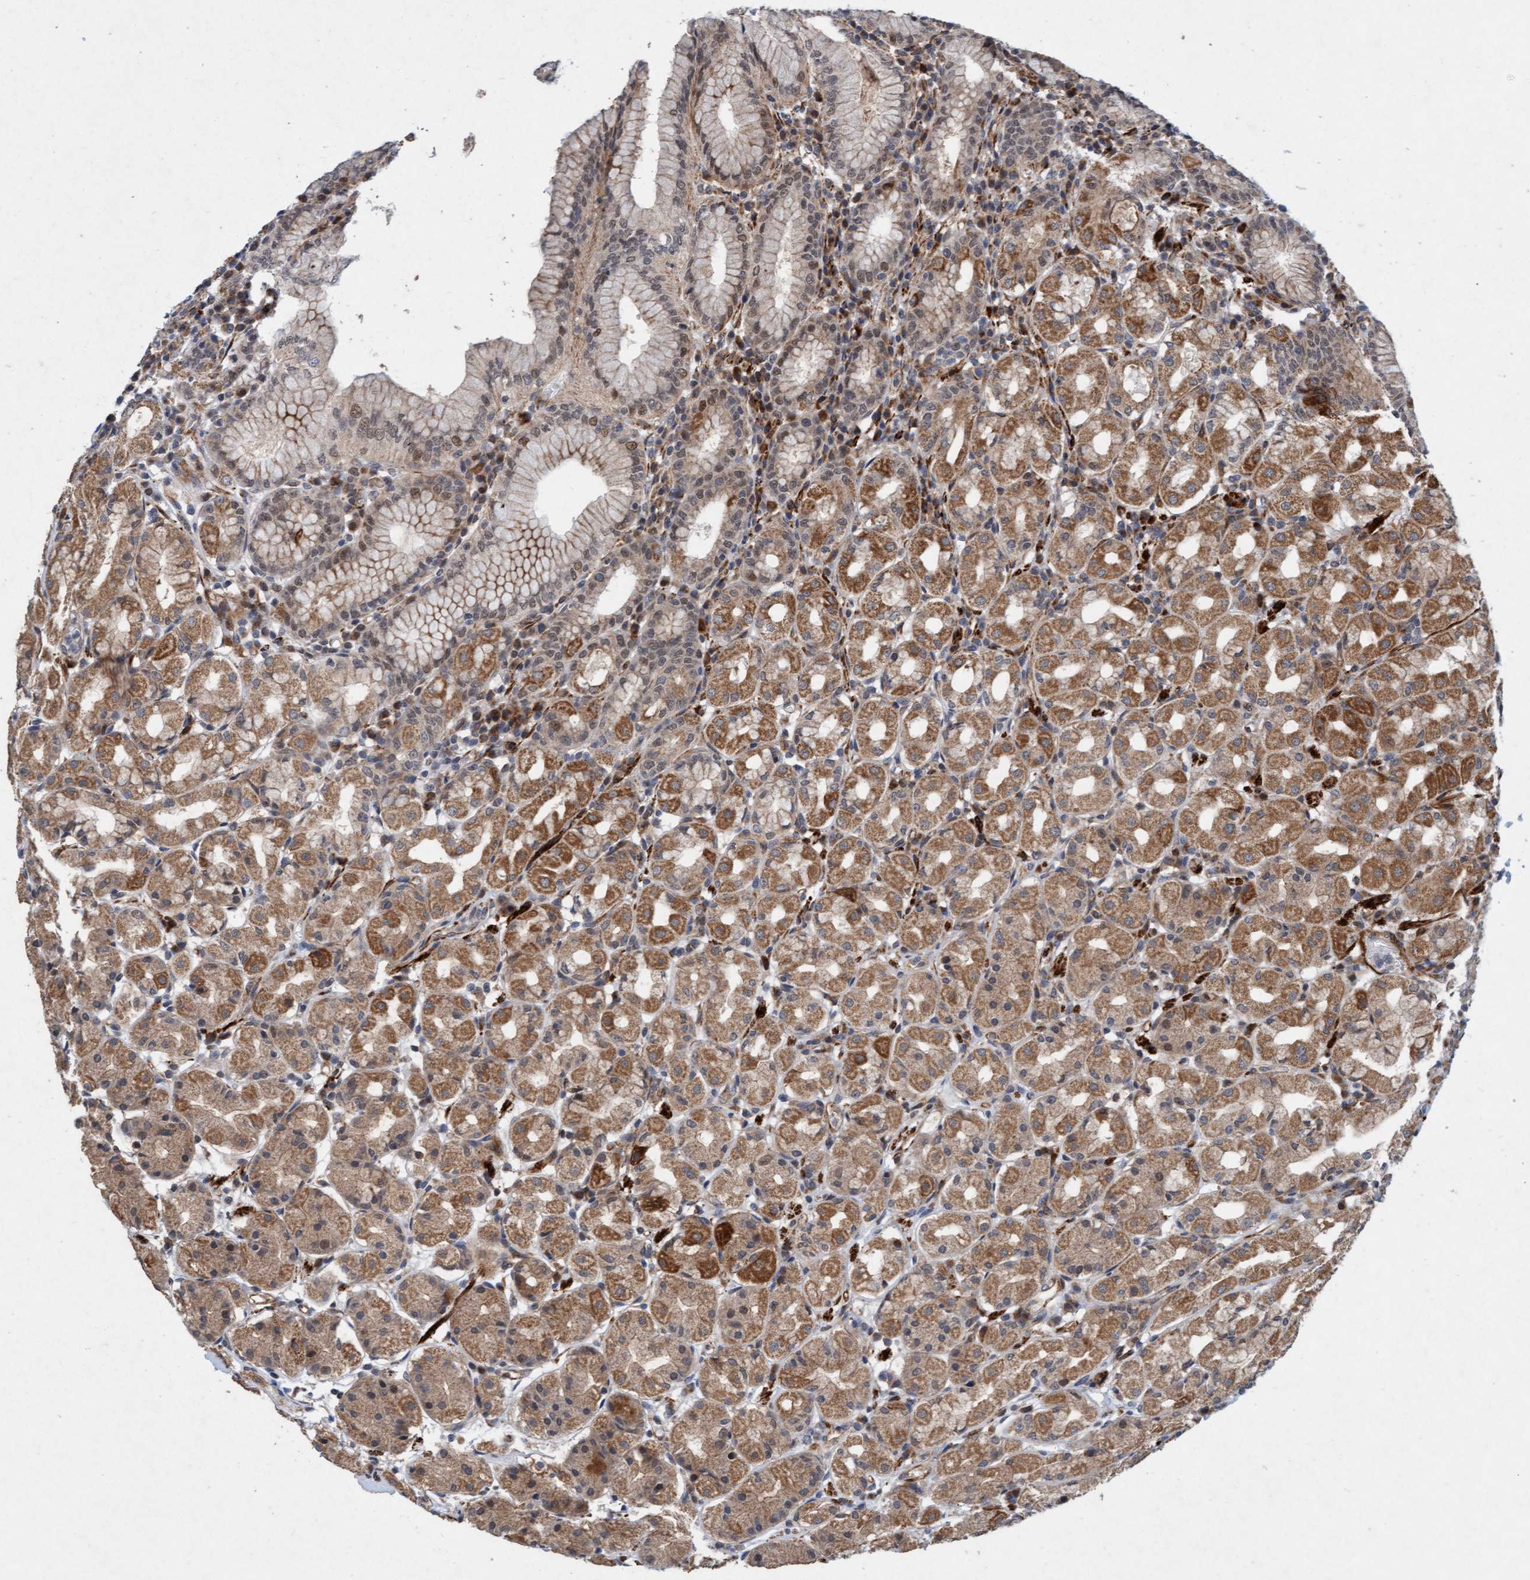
{"staining": {"intensity": "moderate", "quantity": ">75%", "location": "cytoplasmic/membranous,nuclear"}, "tissue": "stomach", "cell_type": "Glandular cells", "image_type": "normal", "snomed": [{"axis": "morphology", "description": "Normal tissue, NOS"}, {"axis": "topography", "description": "Stomach"}, {"axis": "topography", "description": "Stomach, lower"}], "caption": "Brown immunohistochemical staining in unremarkable human stomach demonstrates moderate cytoplasmic/membranous,nuclear staining in approximately >75% of glandular cells.", "gene": "TMEM70", "patient": {"sex": "female", "age": 56}}